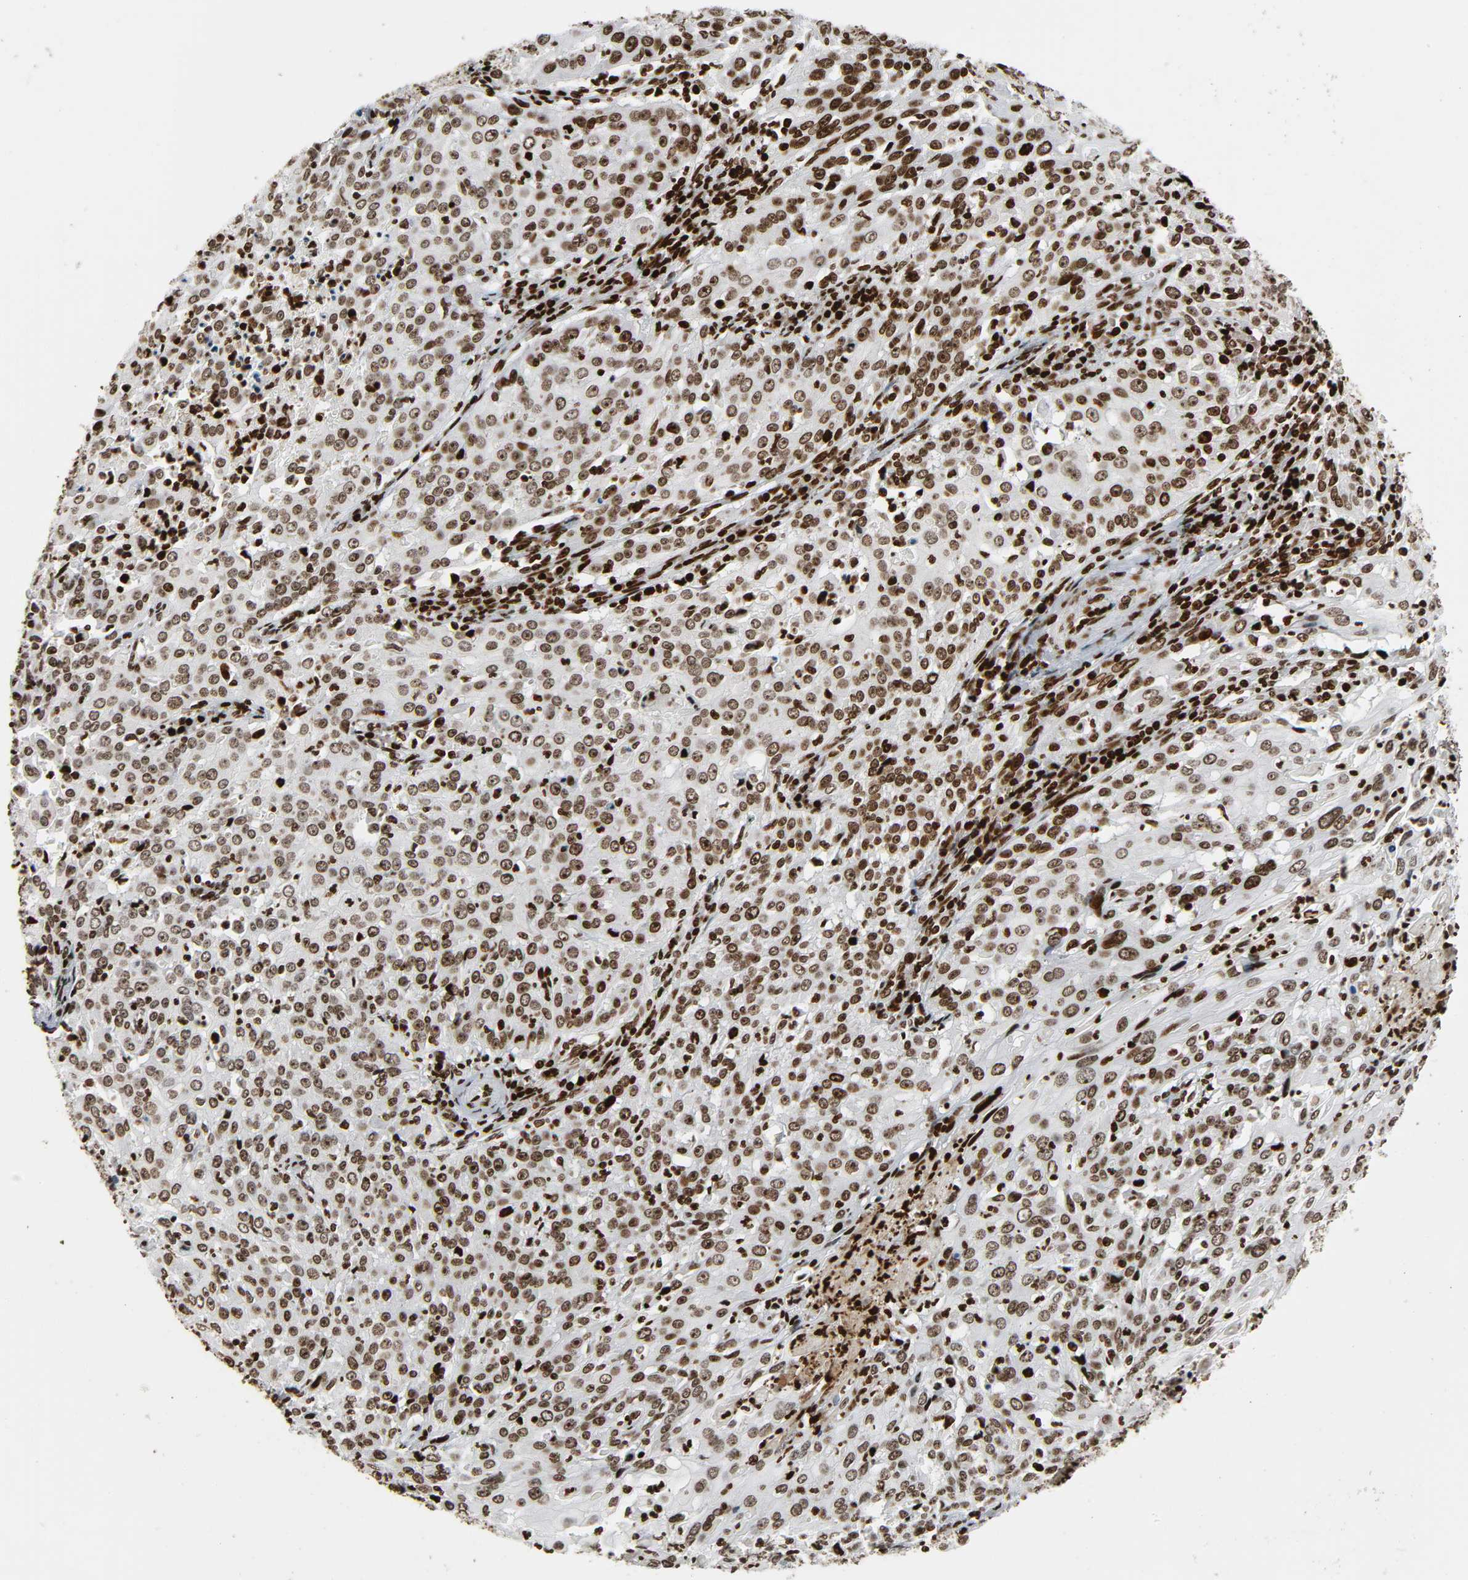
{"staining": {"intensity": "strong", "quantity": ">75%", "location": "nuclear"}, "tissue": "cervical cancer", "cell_type": "Tumor cells", "image_type": "cancer", "snomed": [{"axis": "morphology", "description": "Squamous cell carcinoma, NOS"}, {"axis": "topography", "description": "Cervix"}], "caption": "Immunohistochemistry of cervical cancer (squamous cell carcinoma) reveals high levels of strong nuclear expression in approximately >75% of tumor cells.", "gene": "RXRA", "patient": {"sex": "female", "age": 39}}